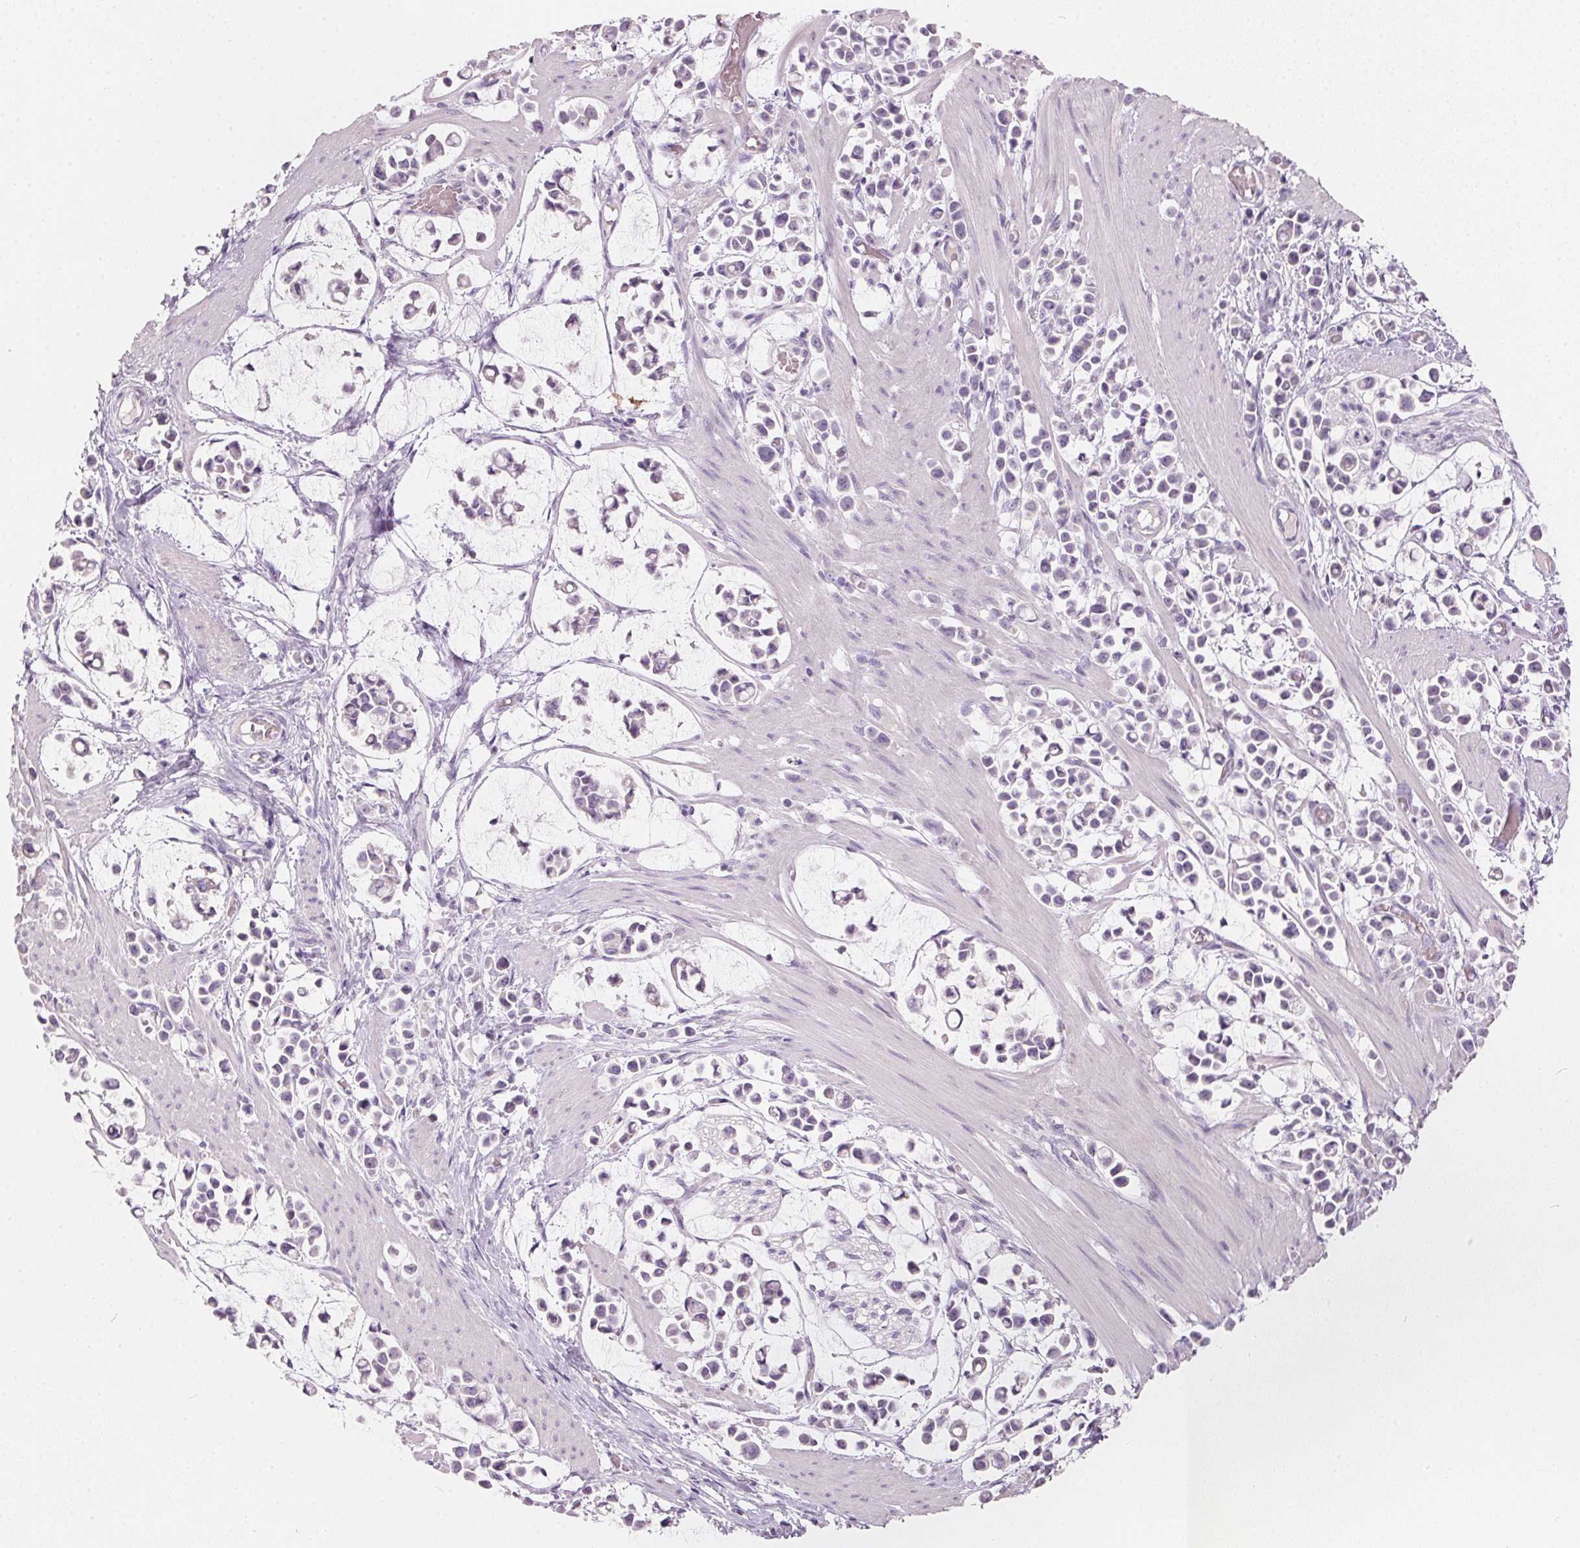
{"staining": {"intensity": "negative", "quantity": "none", "location": "none"}, "tissue": "stomach cancer", "cell_type": "Tumor cells", "image_type": "cancer", "snomed": [{"axis": "morphology", "description": "Adenocarcinoma, NOS"}, {"axis": "topography", "description": "Stomach"}], "caption": "High power microscopy photomicrograph of an IHC image of stomach adenocarcinoma, revealing no significant expression in tumor cells.", "gene": "HSD17B1", "patient": {"sex": "male", "age": 82}}